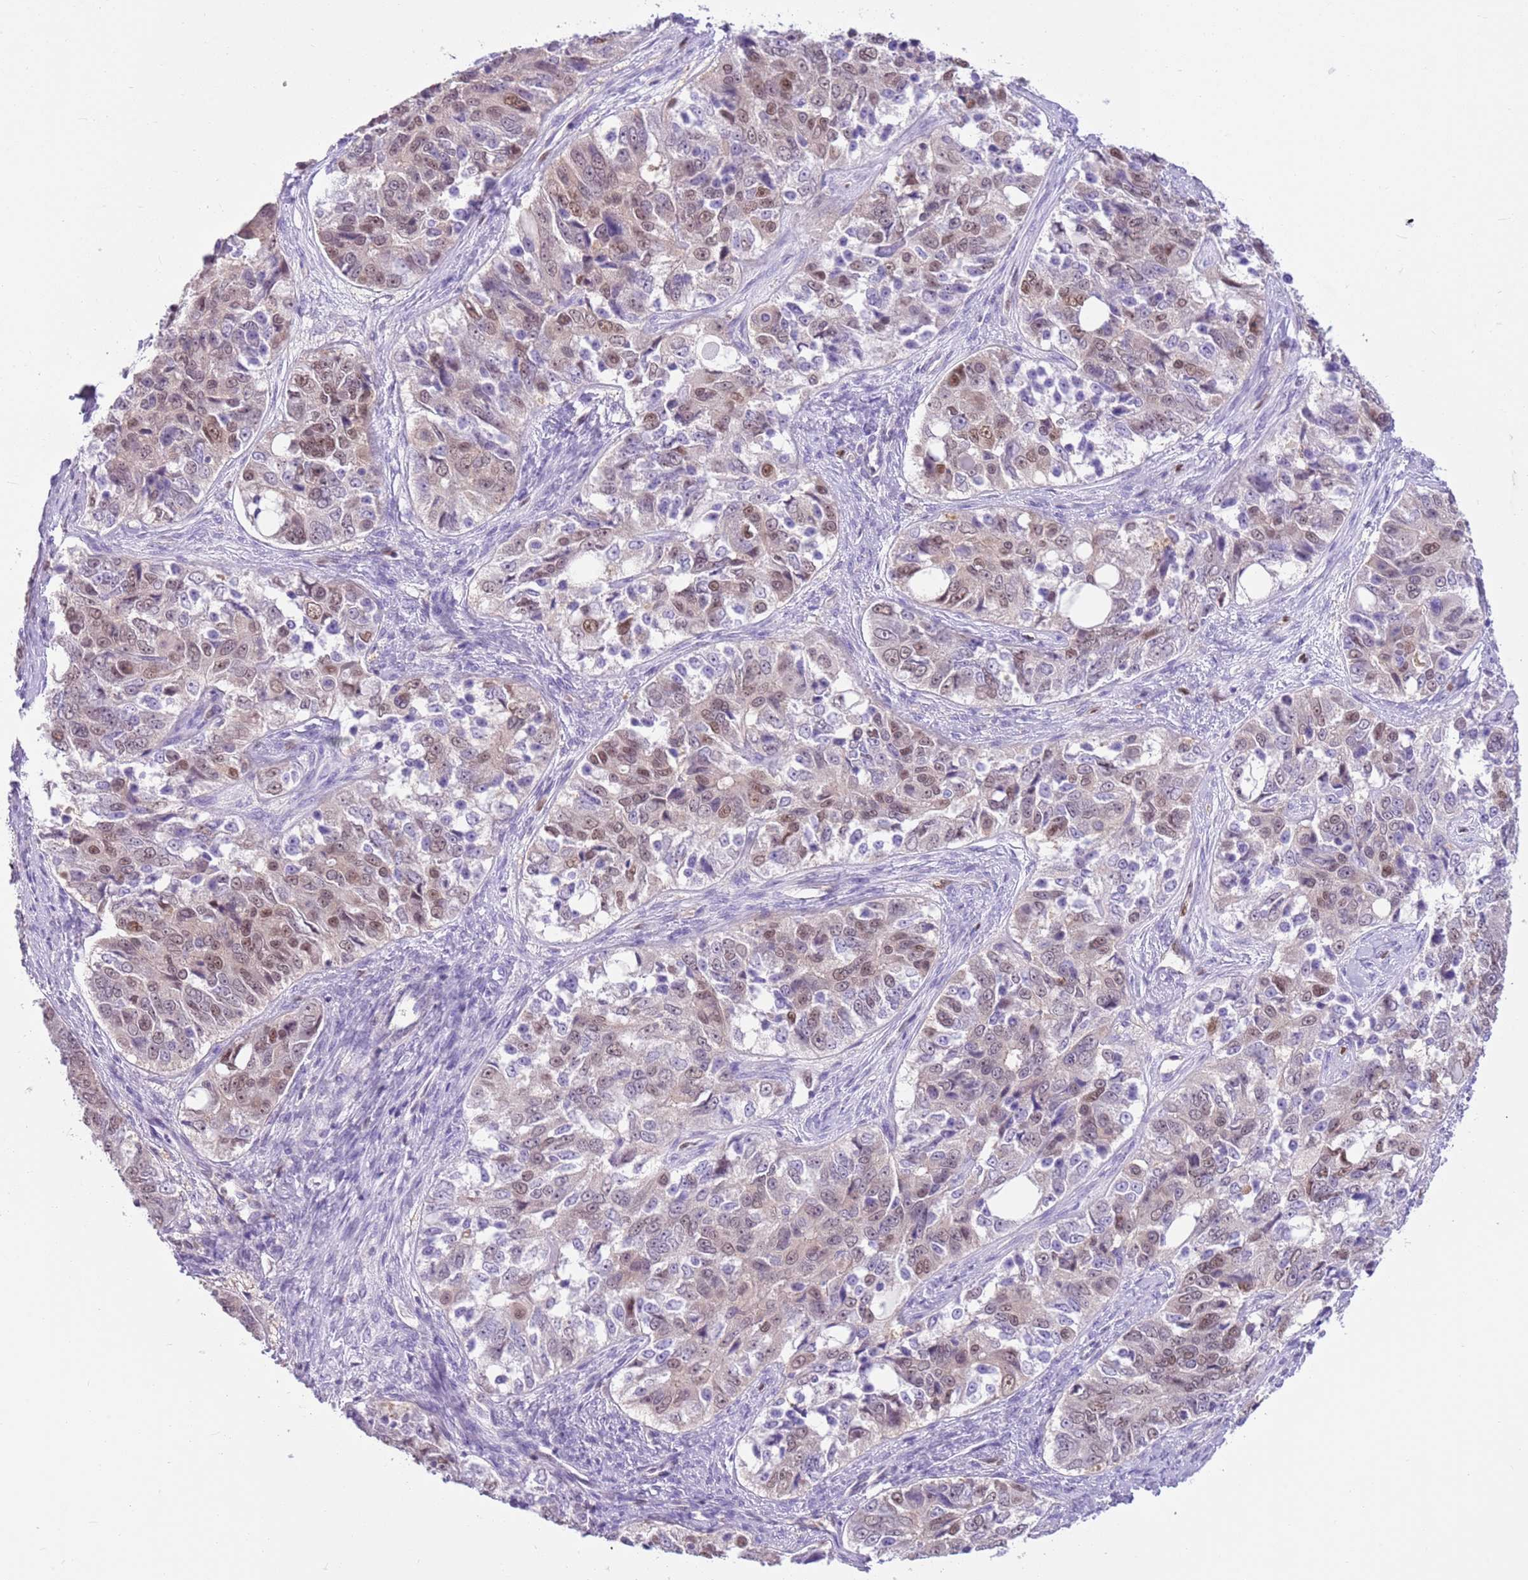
{"staining": {"intensity": "moderate", "quantity": "25%-75%", "location": "nuclear"}, "tissue": "ovarian cancer", "cell_type": "Tumor cells", "image_type": "cancer", "snomed": [{"axis": "morphology", "description": "Carcinoma, endometroid"}, {"axis": "topography", "description": "Ovary"}], "caption": "Ovarian cancer tissue exhibits moderate nuclear staining in approximately 25%-75% of tumor cells", "gene": "DDI2", "patient": {"sex": "female", "age": 51}}